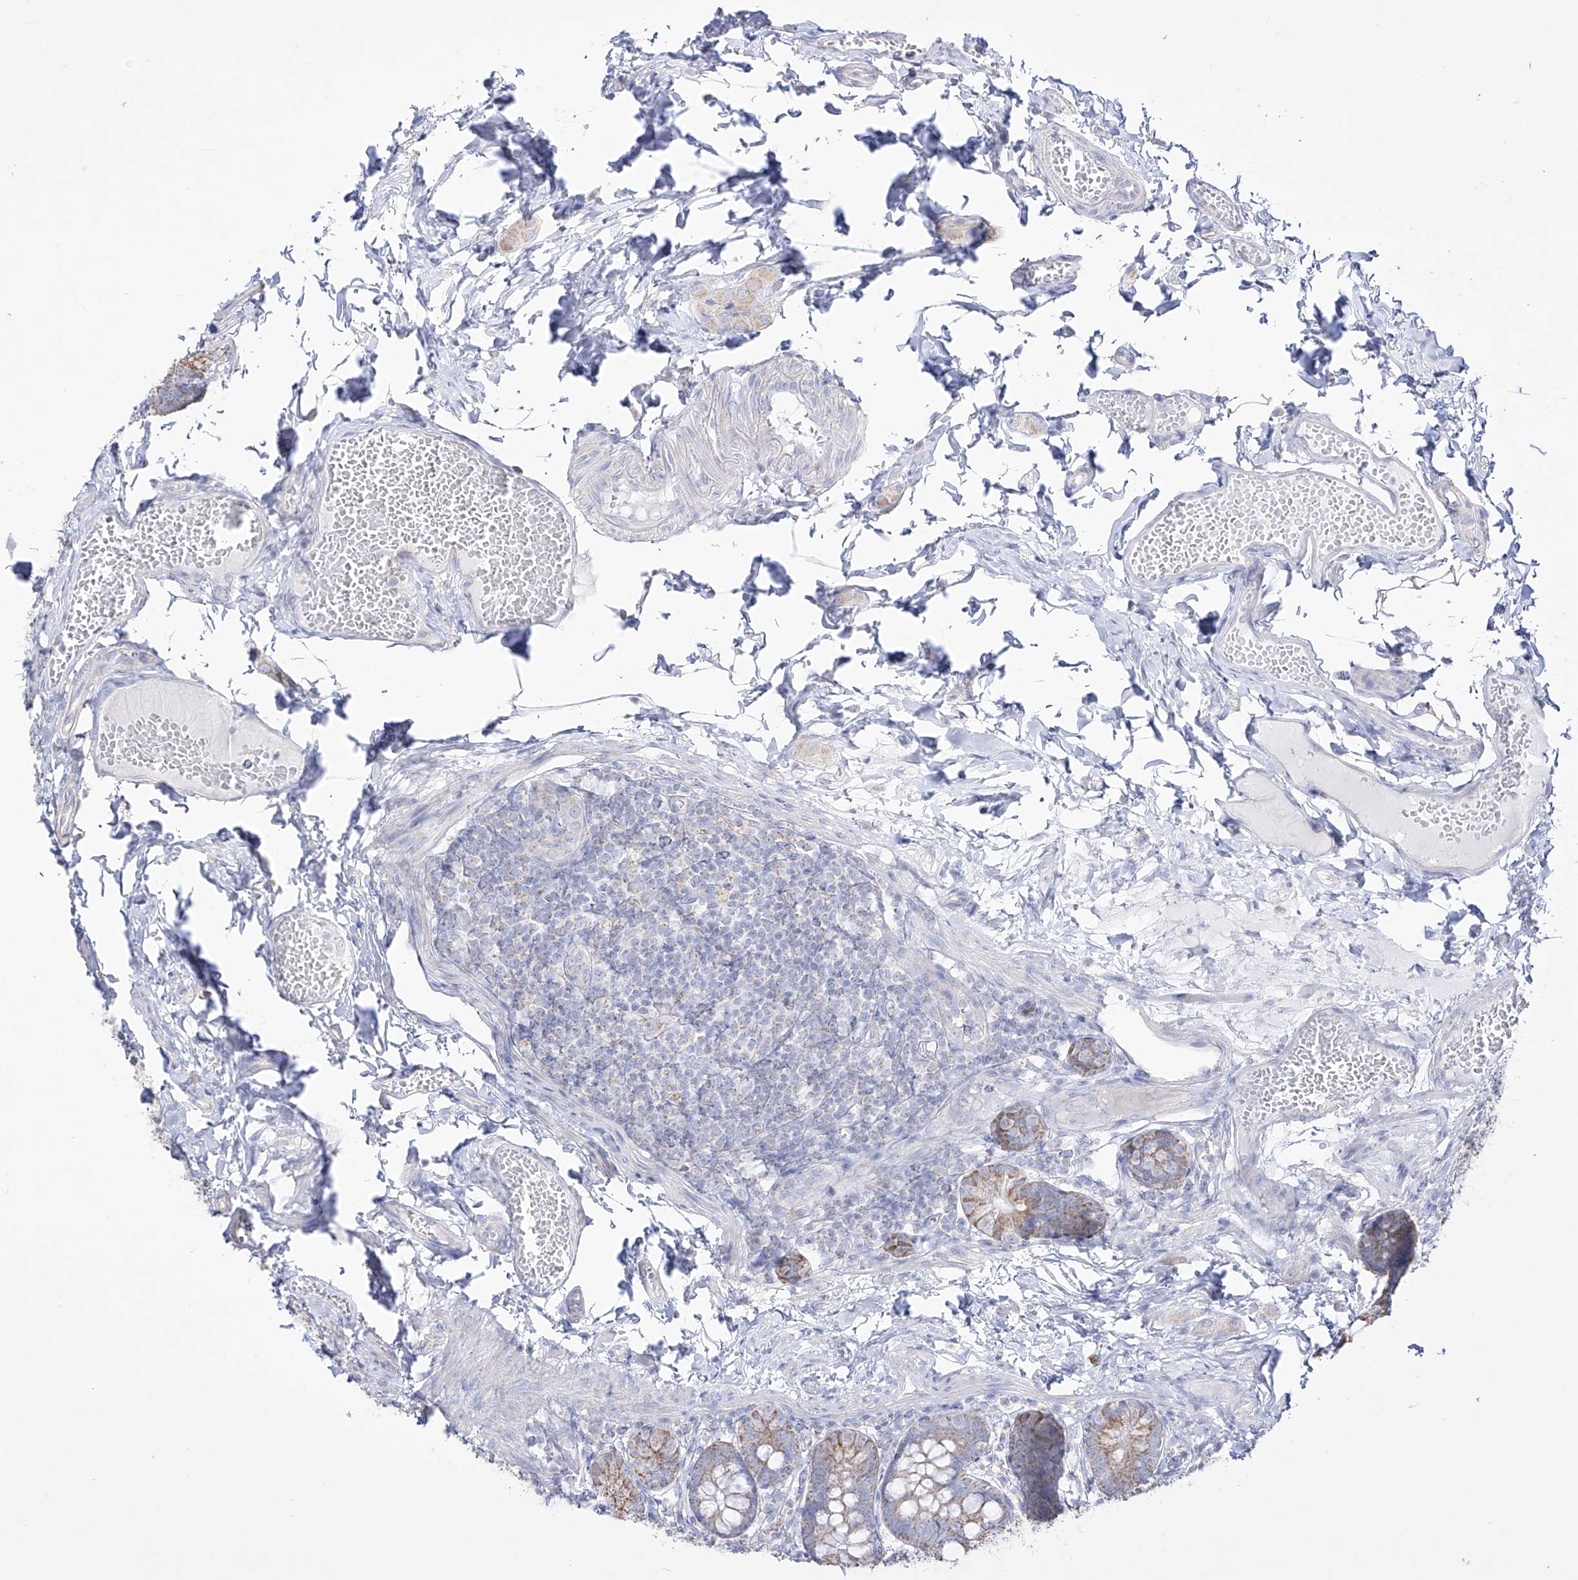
{"staining": {"intensity": "moderate", "quantity": ">75%", "location": "cytoplasmic/membranous"}, "tissue": "small intestine", "cell_type": "Glandular cells", "image_type": "normal", "snomed": [{"axis": "morphology", "description": "Normal tissue, NOS"}, {"axis": "topography", "description": "Small intestine"}], "caption": "IHC (DAB) staining of unremarkable human small intestine displays moderate cytoplasmic/membranous protein positivity in about >75% of glandular cells. (brown staining indicates protein expression, while blue staining denotes nuclei).", "gene": "RCHY1", "patient": {"sex": "male", "age": 7}}